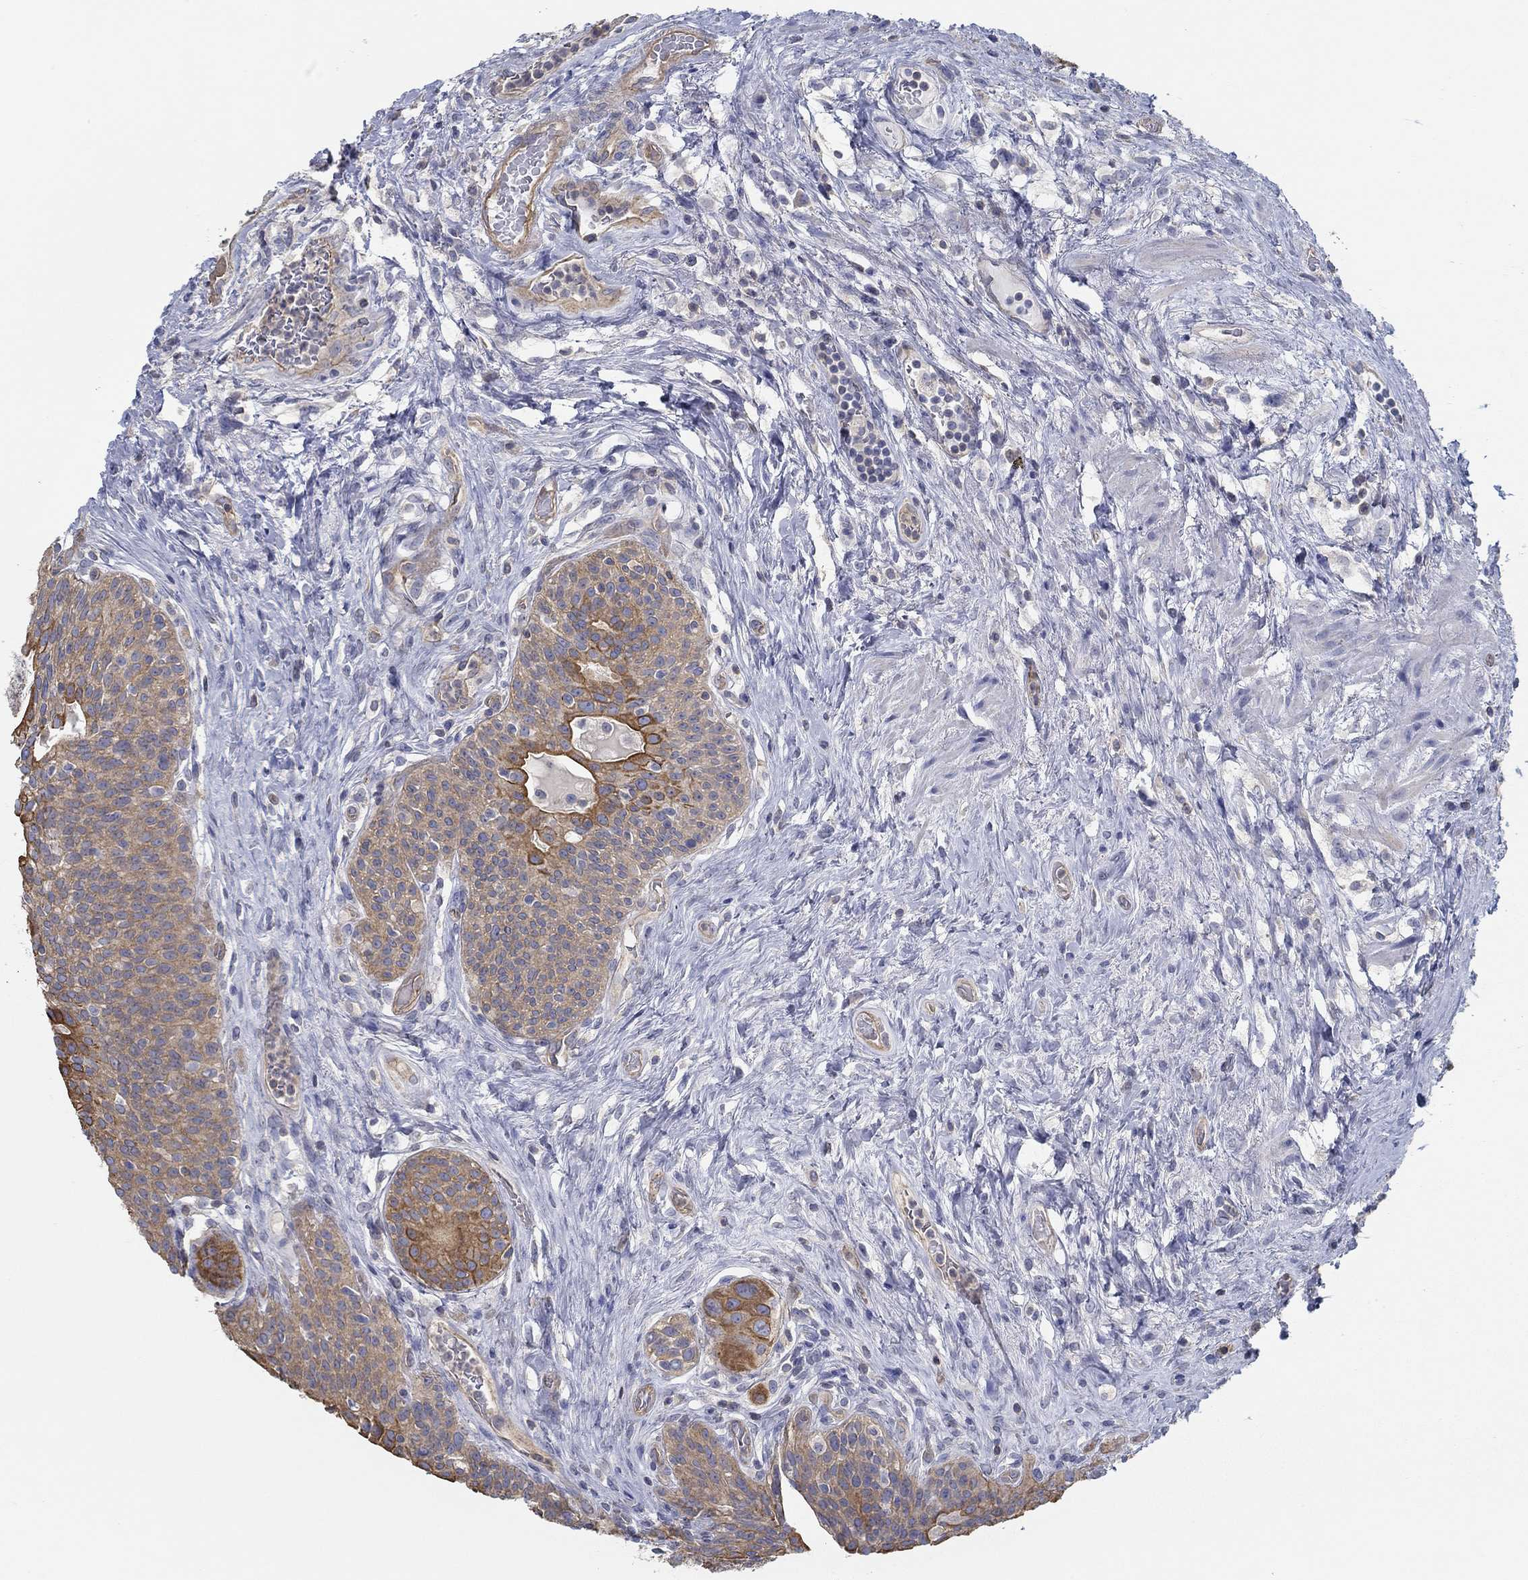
{"staining": {"intensity": "moderate", "quantity": "25%-75%", "location": "cytoplasmic/membranous"}, "tissue": "urothelial cancer", "cell_type": "Tumor cells", "image_type": "cancer", "snomed": [{"axis": "morphology", "description": "Urothelial carcinoma, High grade"}, {"axis": "topography", "description": "Urinary bladder"}], "caption": "Protein expression analysis of urothelial cancer reveals moderate cytoplasmic/membranous positivity in about 25%-75% of tumor cells.", "gene": "BBOF1", "patient": {"sex": "male", "age": 79}}